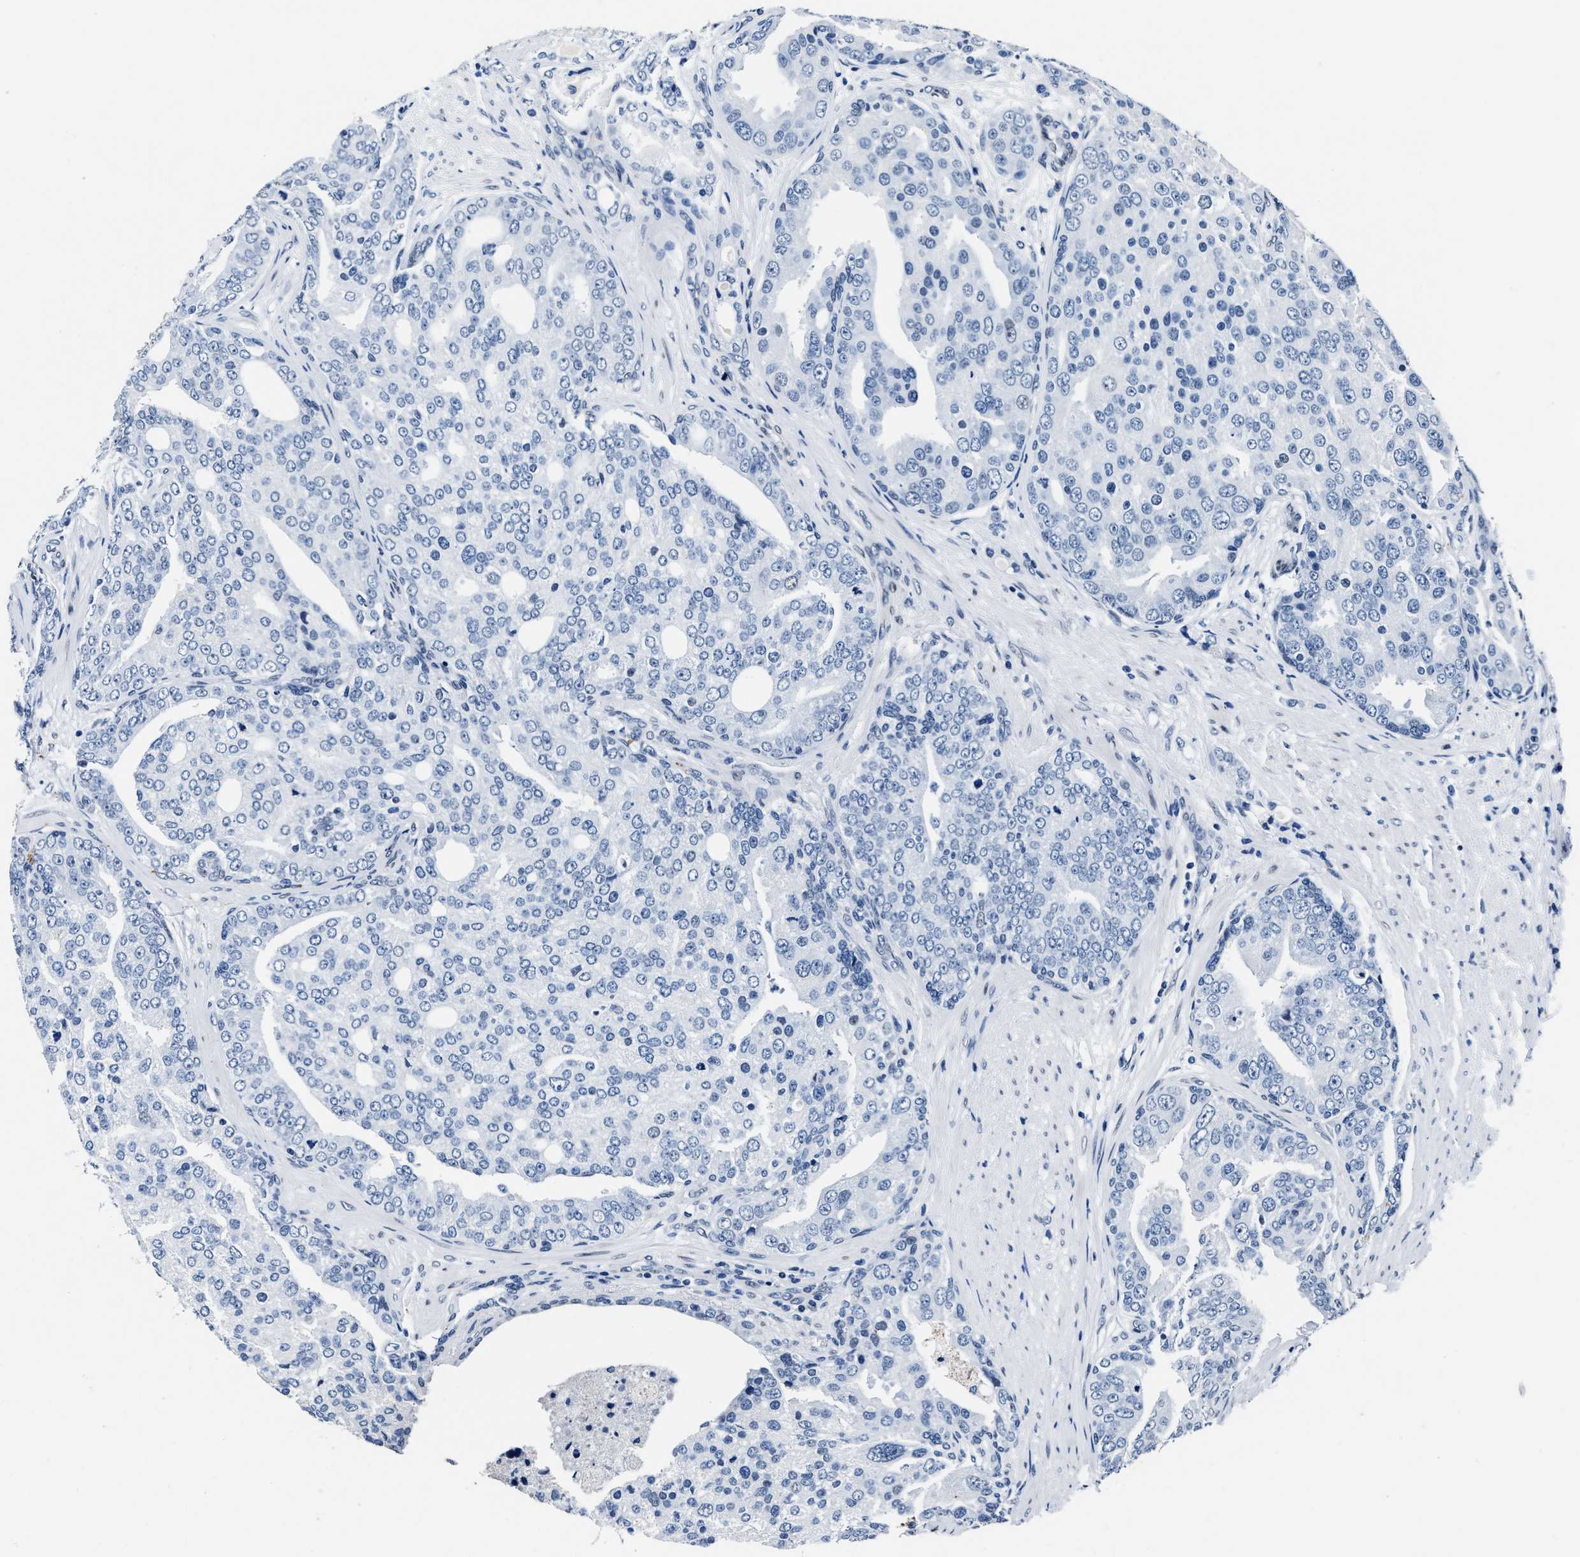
{"staining": {"intensity": "negative", "quantity": "none", "location": "none"}, "tissue": "prostate cancer", "cell_type": "Tumor cells", "image_type": "cancer", "snomed": [{"axis": "morphology", "description": "Adenocarcinoma, High grade"}, {"axis": "topography", "description": "Prostate"}], "caption": "A histopathology image of human prostate adenocarcinoma (high-grade) is negative for staining in tumor cells.", "gene": "UBN2", "patient": {"sex": "male", "age": 50}}